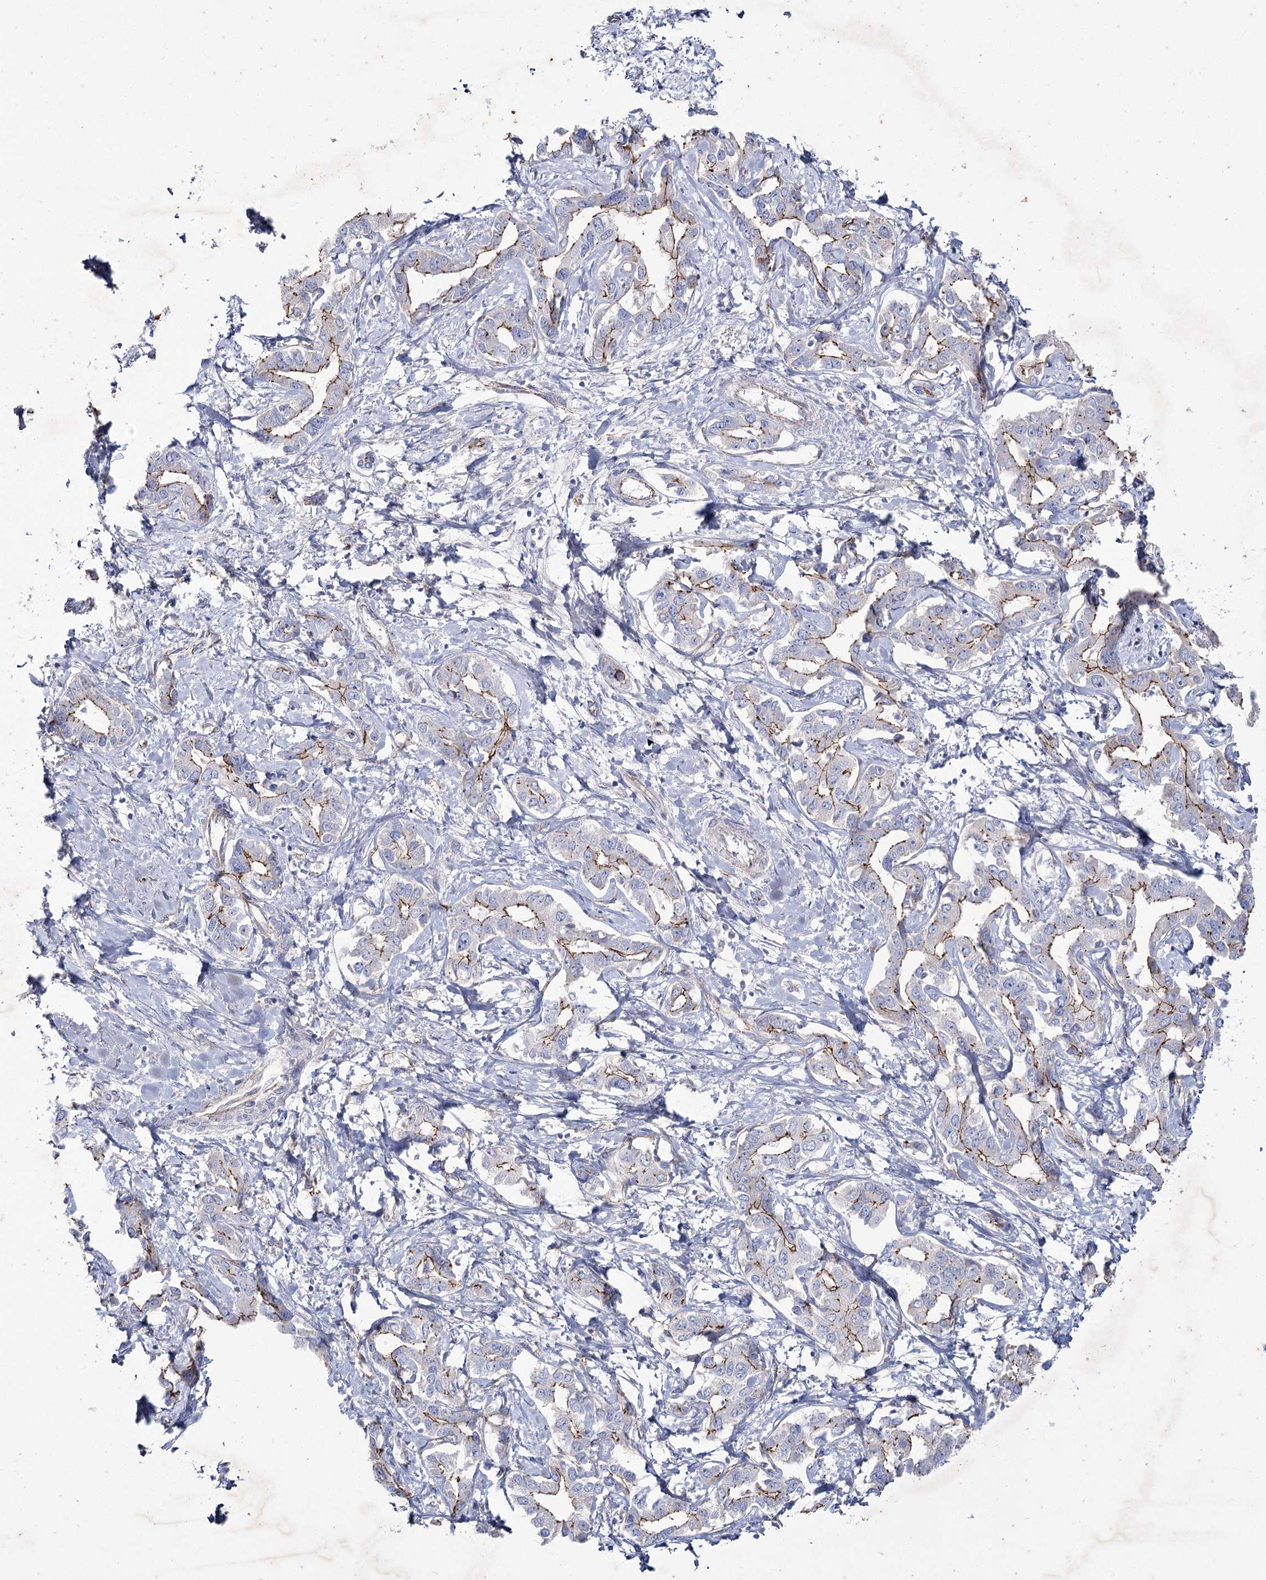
{"staining": {"intensity": "moderate", "quantity": ">75%", "location": "cytoplasmic/membranous"}, "tissue": "liver cancer", "cell_type": "Tumor cells", "image_type": "cancer", "snomed": [{"axis": "morphology", "description": "Cholangiocarcinoma"}, {"axis": "topography", "description": "Liver"}], "caption": "Liver cancer stained with immunohistochemistry reveals moderate cytoplasmic/membranous expression in approximately >75% of tumor cells.", "gene": "LDLRAD3", "patient": {"sex": "male", "age": 59}}